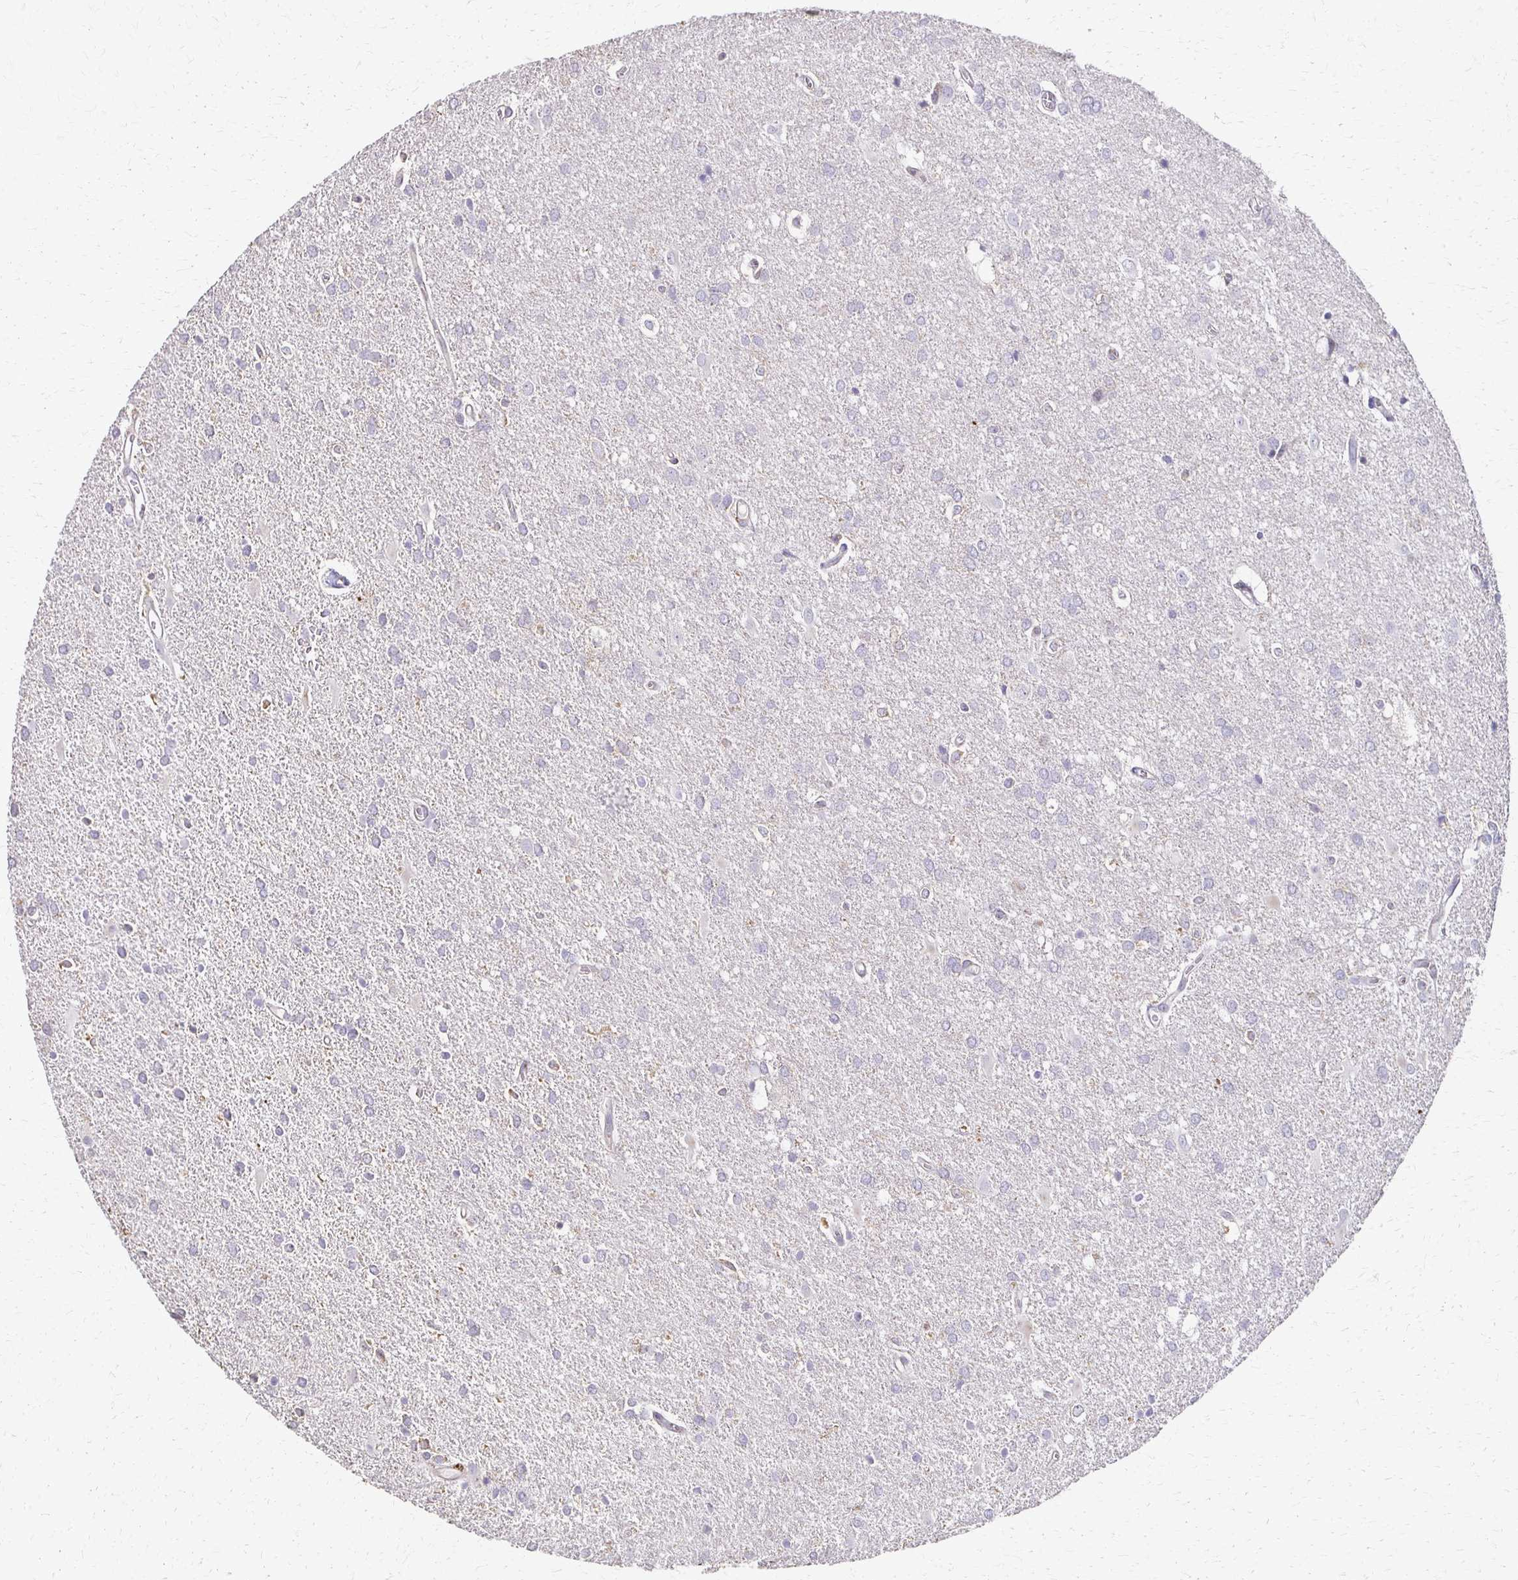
{"staining": {"intensity": "weak", "quantity": "<25%", "location": "cytoplasmic/membranous"}, "tissue": "glioma", "cell_type": "Tumor cells", "image_type": "cancer", "snomed": [{"axis": "morphology", "description": "Glioma, malignant, Low grade"}, {"axis": "topography", "description": "Brain"}], "caption": "There is no significant staining in tumor cells of low-grade glioma (malignant). (DAB (3,3'-diaminobenzidine) immunohistochemistry visualized using brightfield microscopy, high magnification).", "gene": "C1QTNF7", "patient": {"sex": "male", "age": 66}}